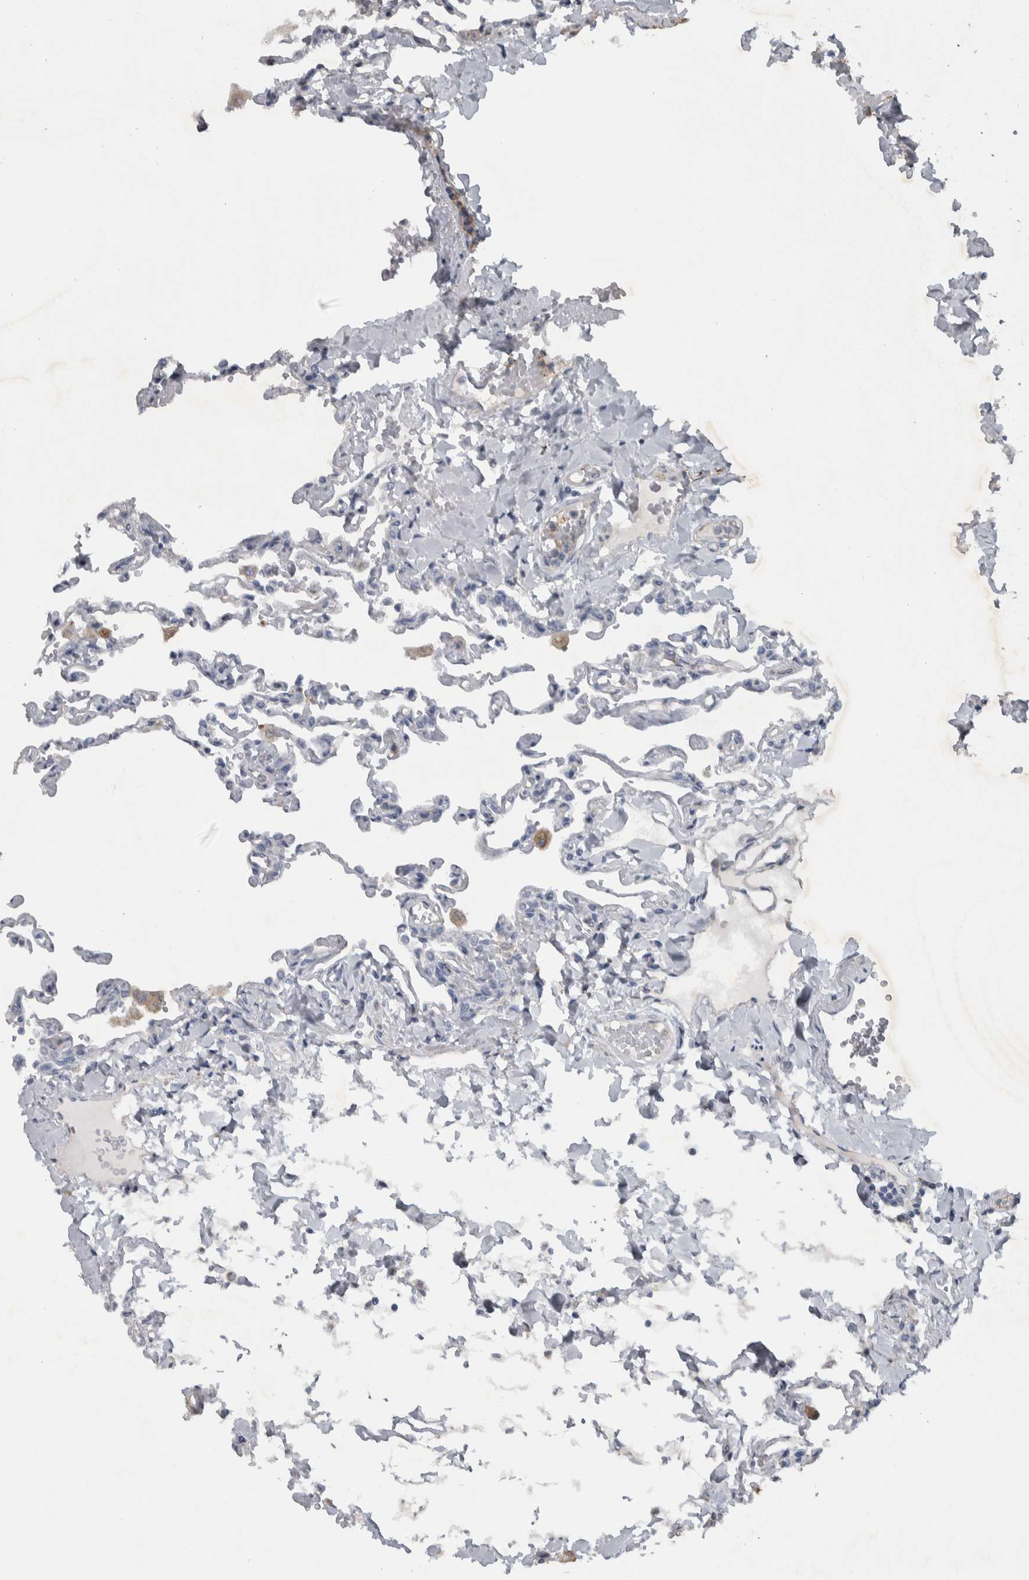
{"staining": {"intensity": "negative", "quantity": "none", "location": "none"}, "tissue": "lung", "cell_type": "Alveolar cells", "image_type": "normal", "snomed": [{"axis": "morphology", "description": "Normal tissue, NOS"}, {"axis": "topography", "description": "Lung"}], "caption": "IHC photomicrograph of benign lung stained for a protein (brown), which reveals no staining in alveolar cells. (Stains: DAB (3,3'-diaminobenzidine) IHC with hematoxylin counter stain, Microscopy: brightfield microscopy at high magnification).", "gene": "NT5C2", "patient": {"sex": "male", "age": 21}}